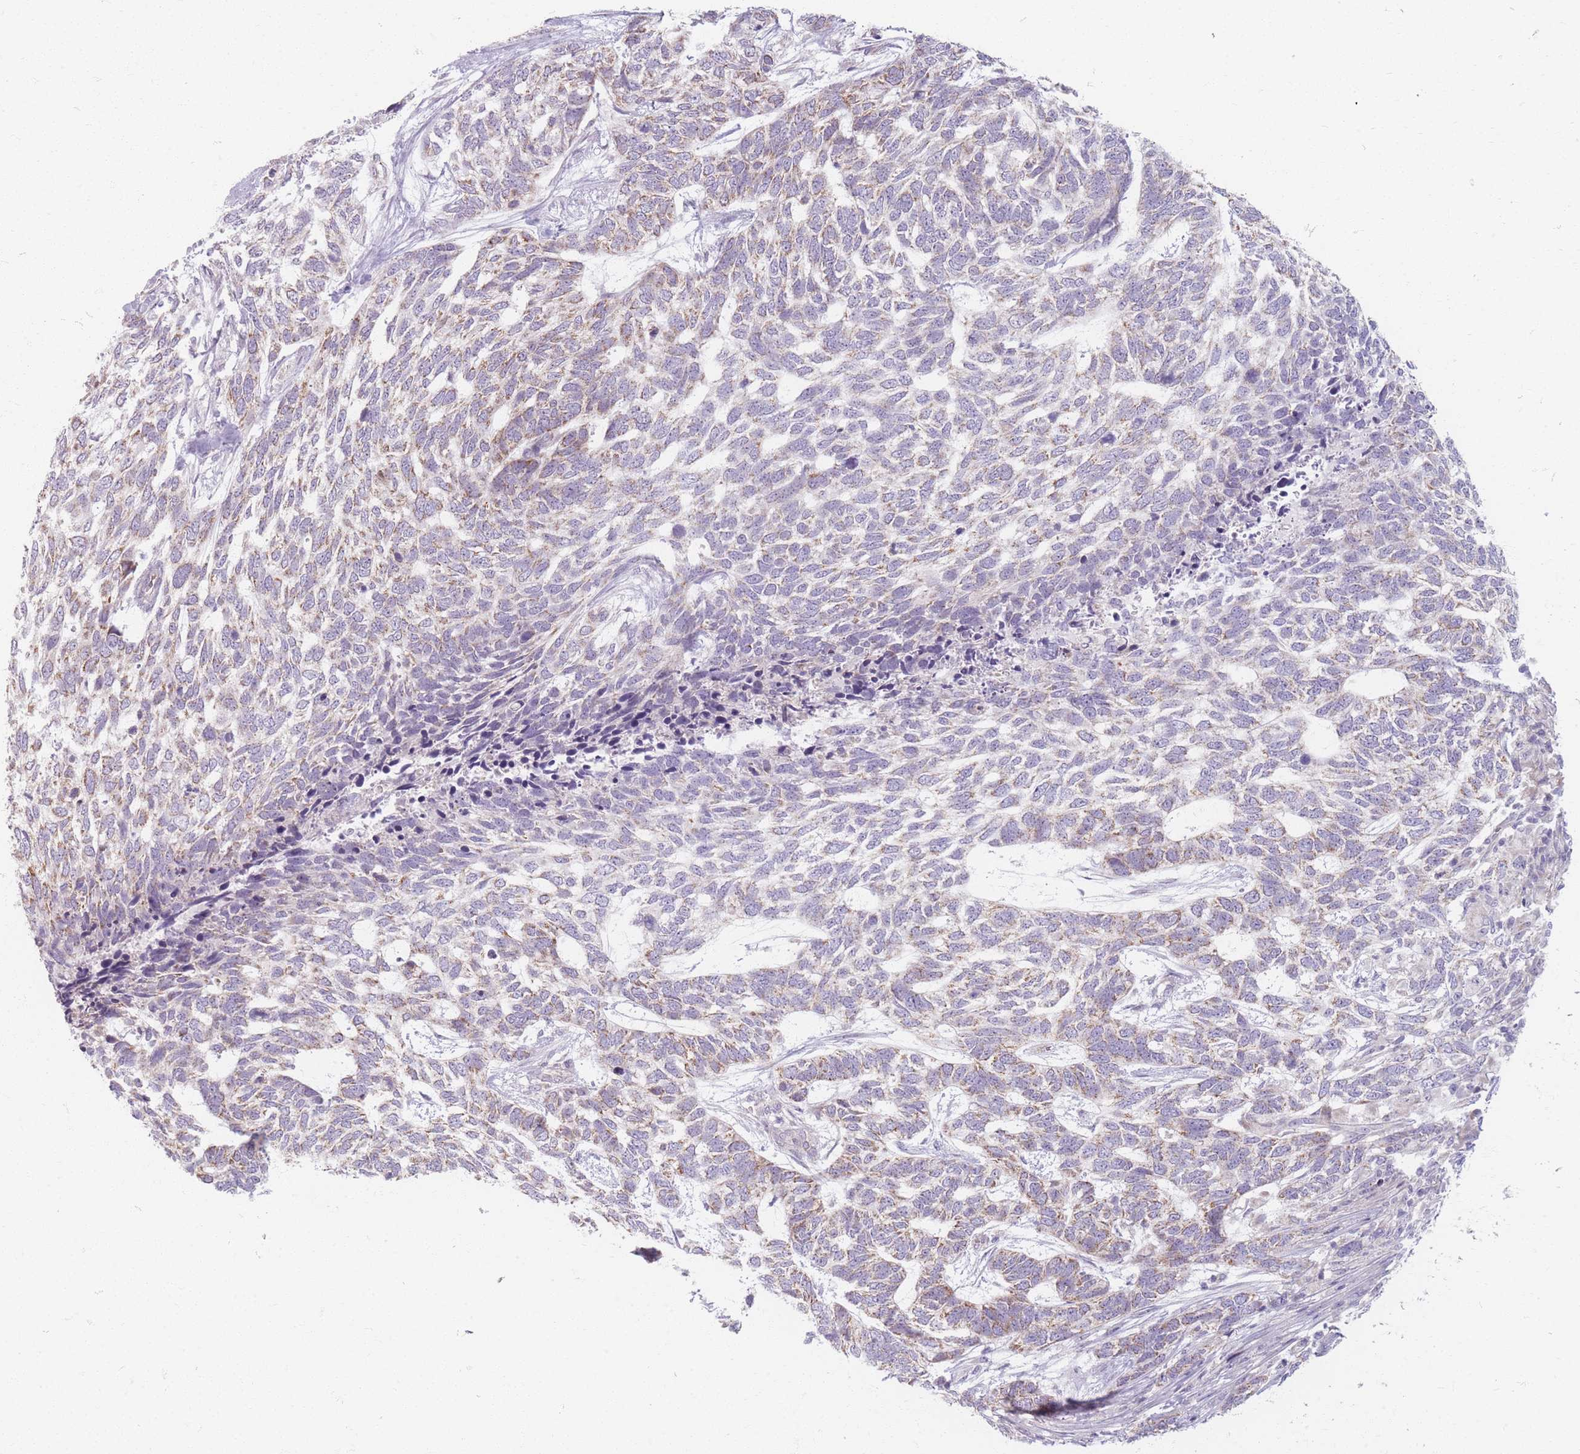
{"staining": {"intensity": "weak", "quantity": "25%-75%", "location": "cytoplasmic/membranous"}, "tissue": "skin cancer", "cell_type": "Tumor cells", "image_type": "cancer", "snomed": [{"axis": "morphology", "description": "Basal cell carcinoma"}, {"axis": "topography", "description": "Skin"}], "caption": "A high-resolution photomicrograph shows immunohistochemistry (IHC) staining of skin basal cell carcinoma, which shows weak cytoplasmic/membranous expression in about 25%-75% of tumor cells.", "gene": "CHCHD7", "patient": {"sex": "female", "age": 65}}